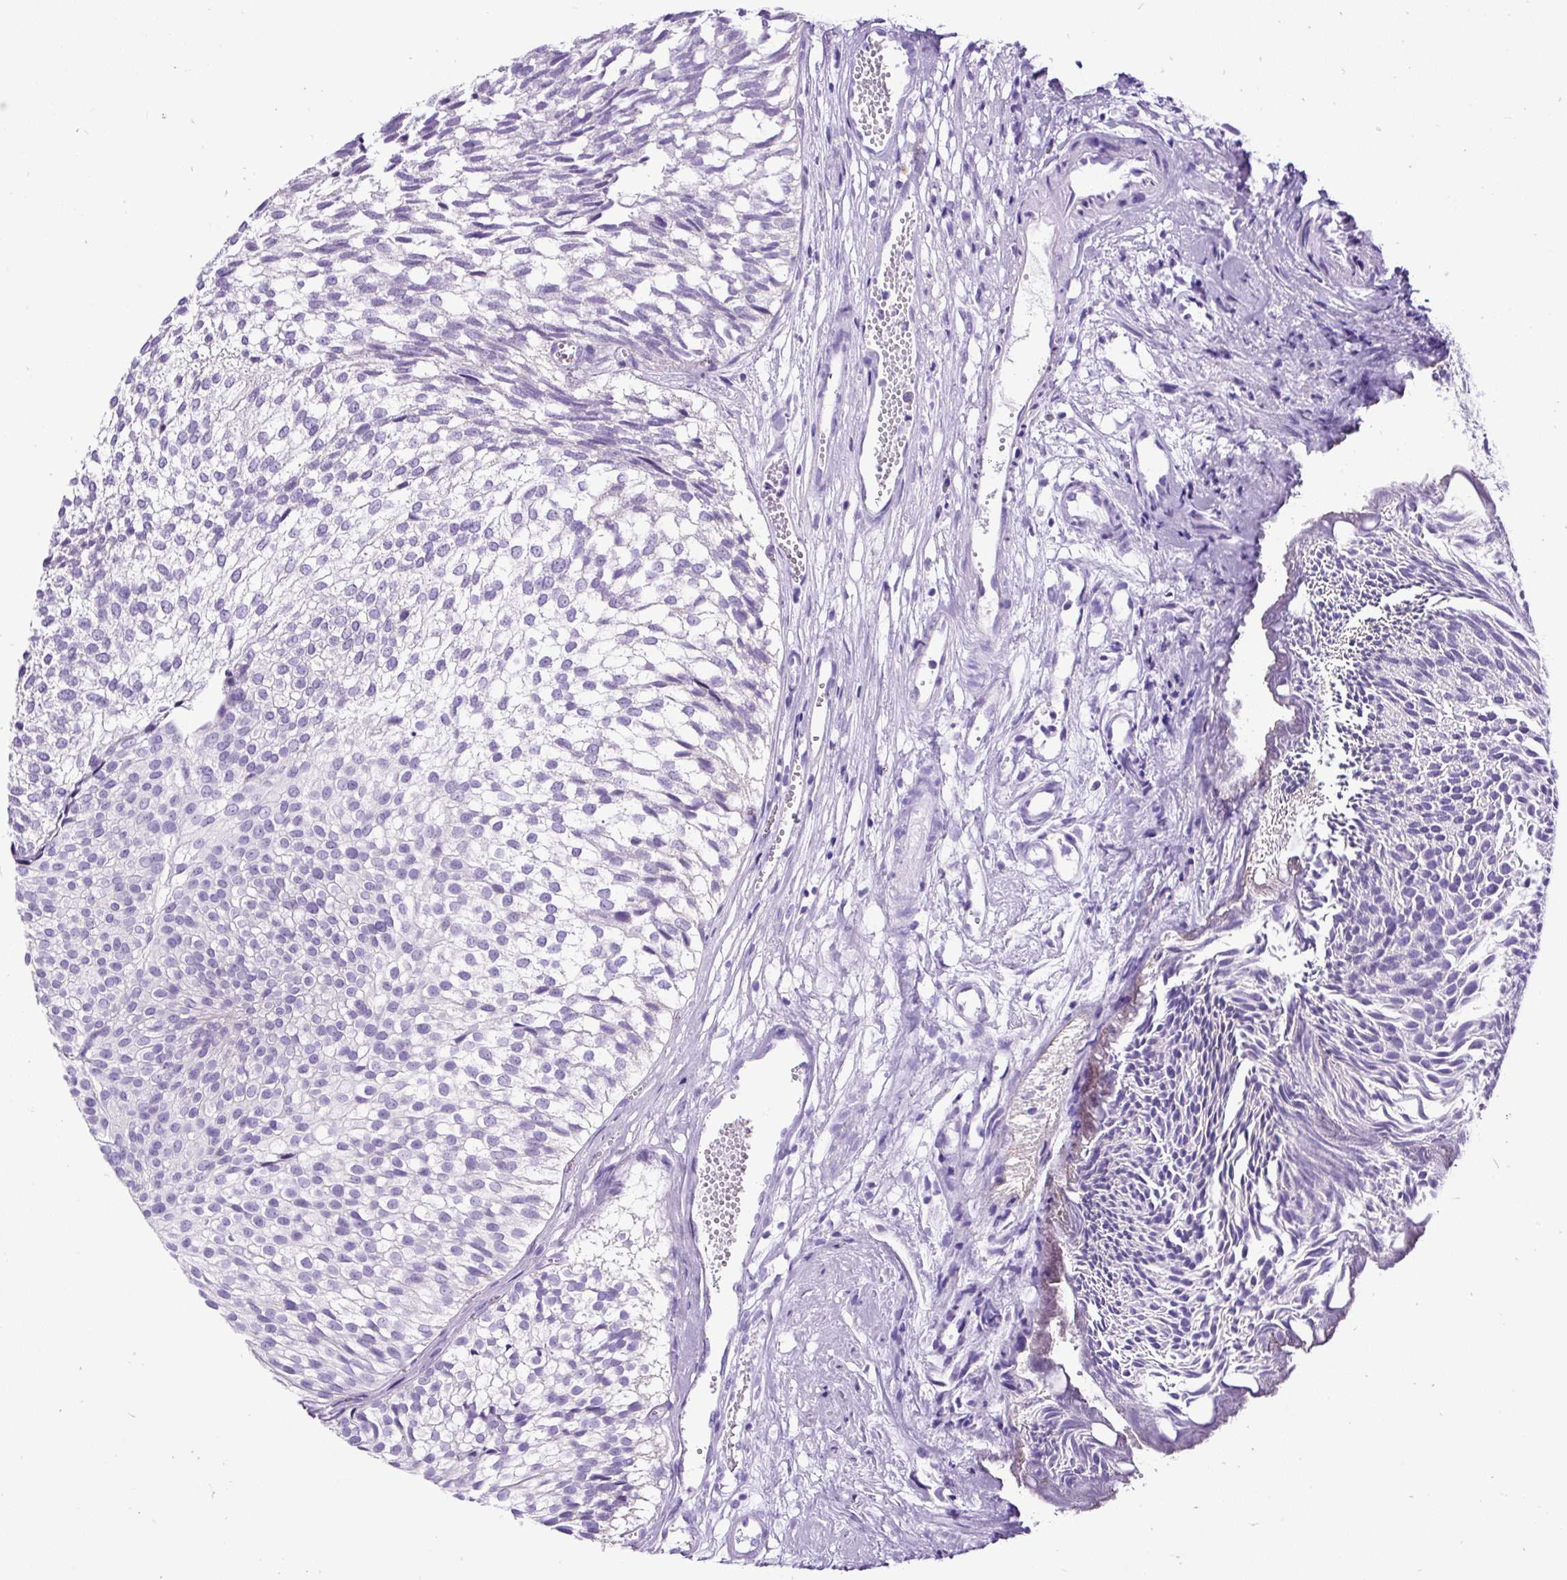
{"staining": {"intensity": "negative", "quantity": "none", "location": "none"}, "tissue": "urothelial cancer", "cell_type": "Tumor cells", "image_type": "cancer", "snomed": [{"axis": "morphology", "description": "Urothelial carcinoma, Low grade"}, {"axis": "topography", "description": "Urinary bladder"}], "caption": "Tumor cells show no significant protein positivity in urothelial cancer. Nuclei are stained in blue.", "gene": "PDIA2", "patient": {"sex": "male", "age": 91}}